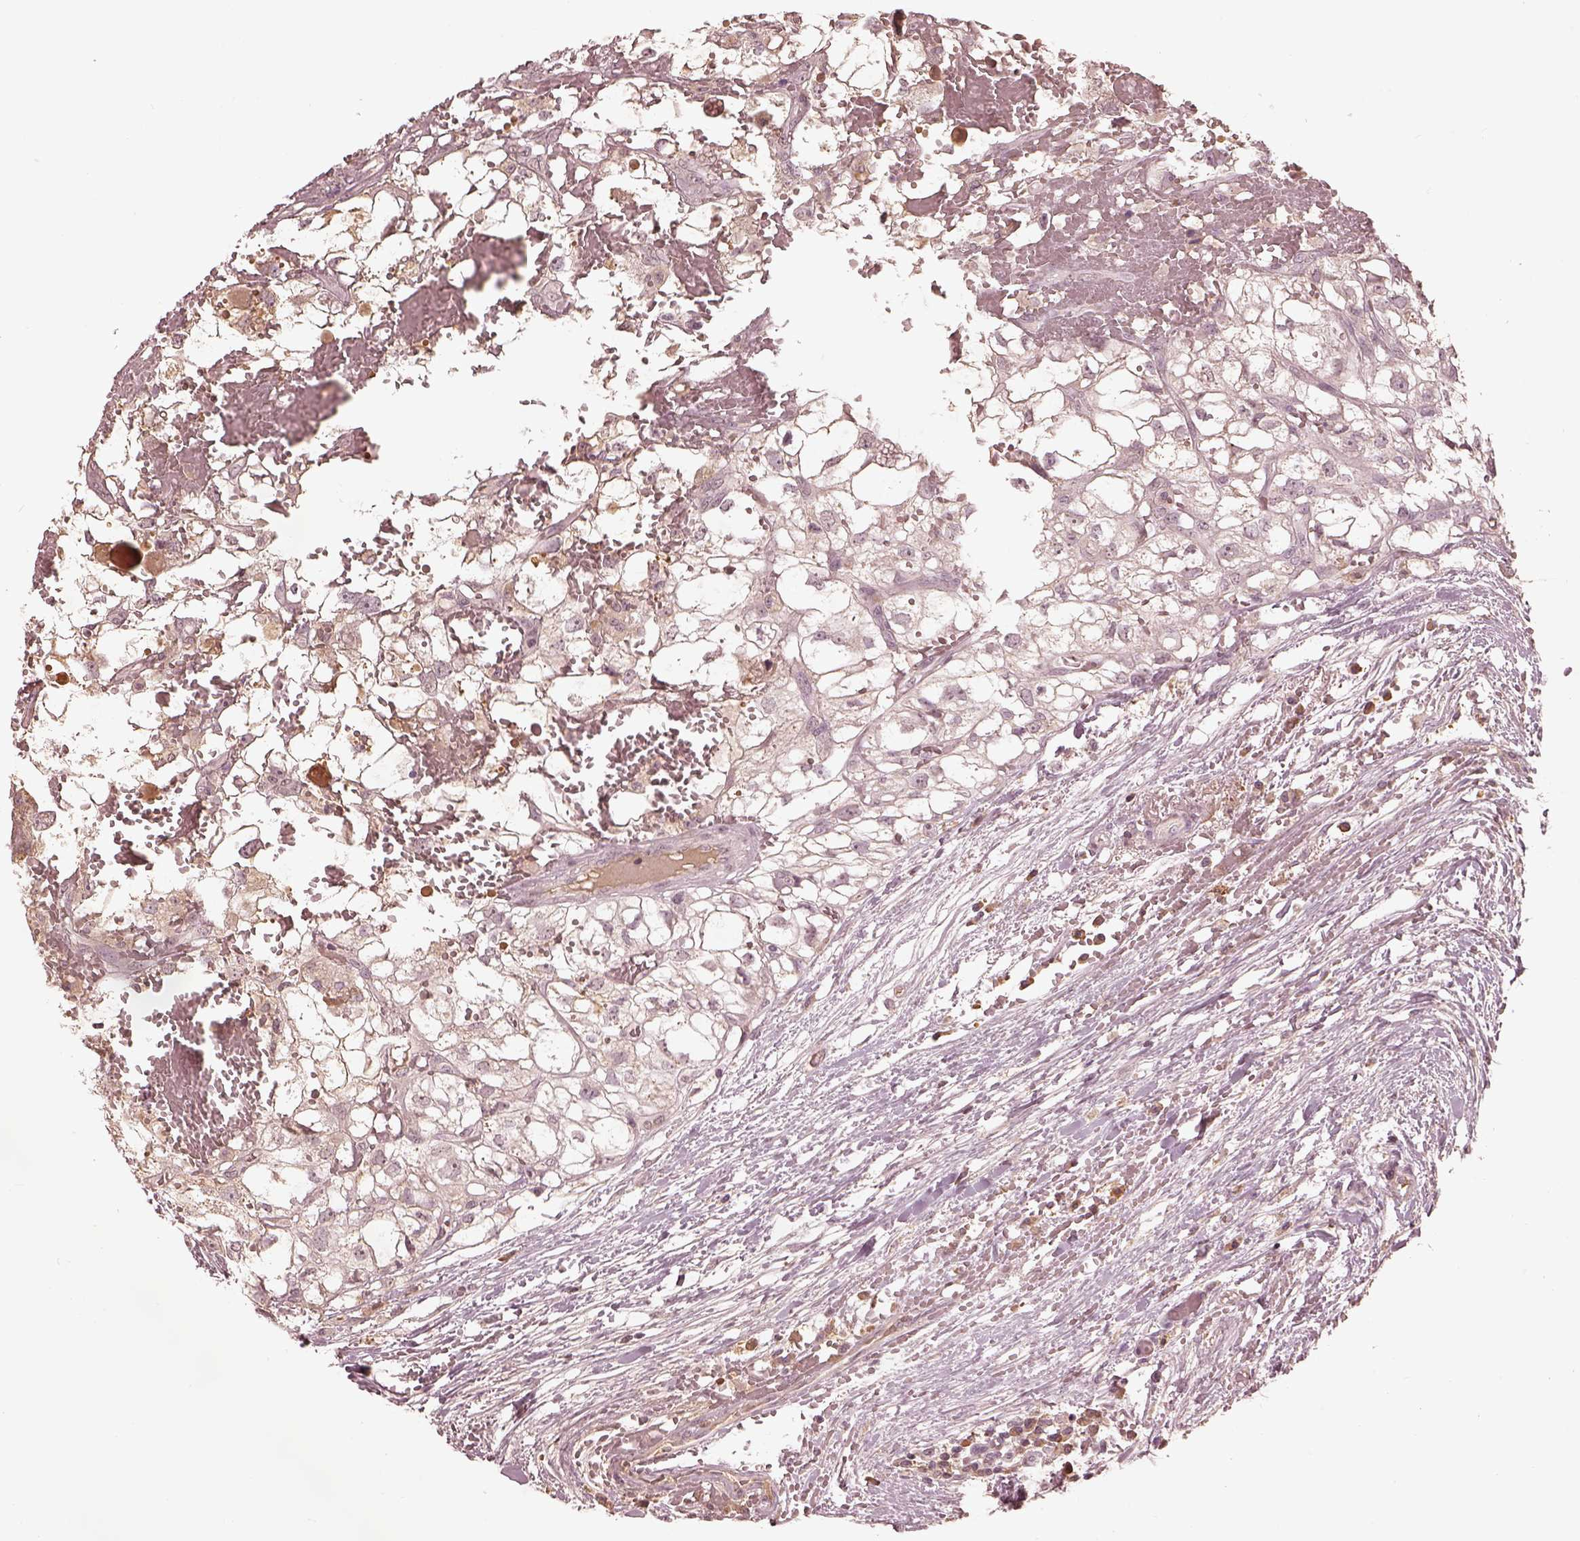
{"staining": {"intensity": "negative", "quantity": "none", "location": "none"}, "tissue": "renal cancer", "cell_type": "Tumor cells", "image_type": "cancer", "snomed": [{"axis": "morphology", "description": "Adenocarcinoma, NOS"}, {"axis": "topography", "description": "Kidney"}], "caption": "Immunohistochemistry (IHC) photomicrograph of human renal cancer (adenocarcinoma) stained for a protein (brown), which shows no expression in tumor cells.", "gene": "CALR3", "patient": {"sex": "male", "age": 56}}